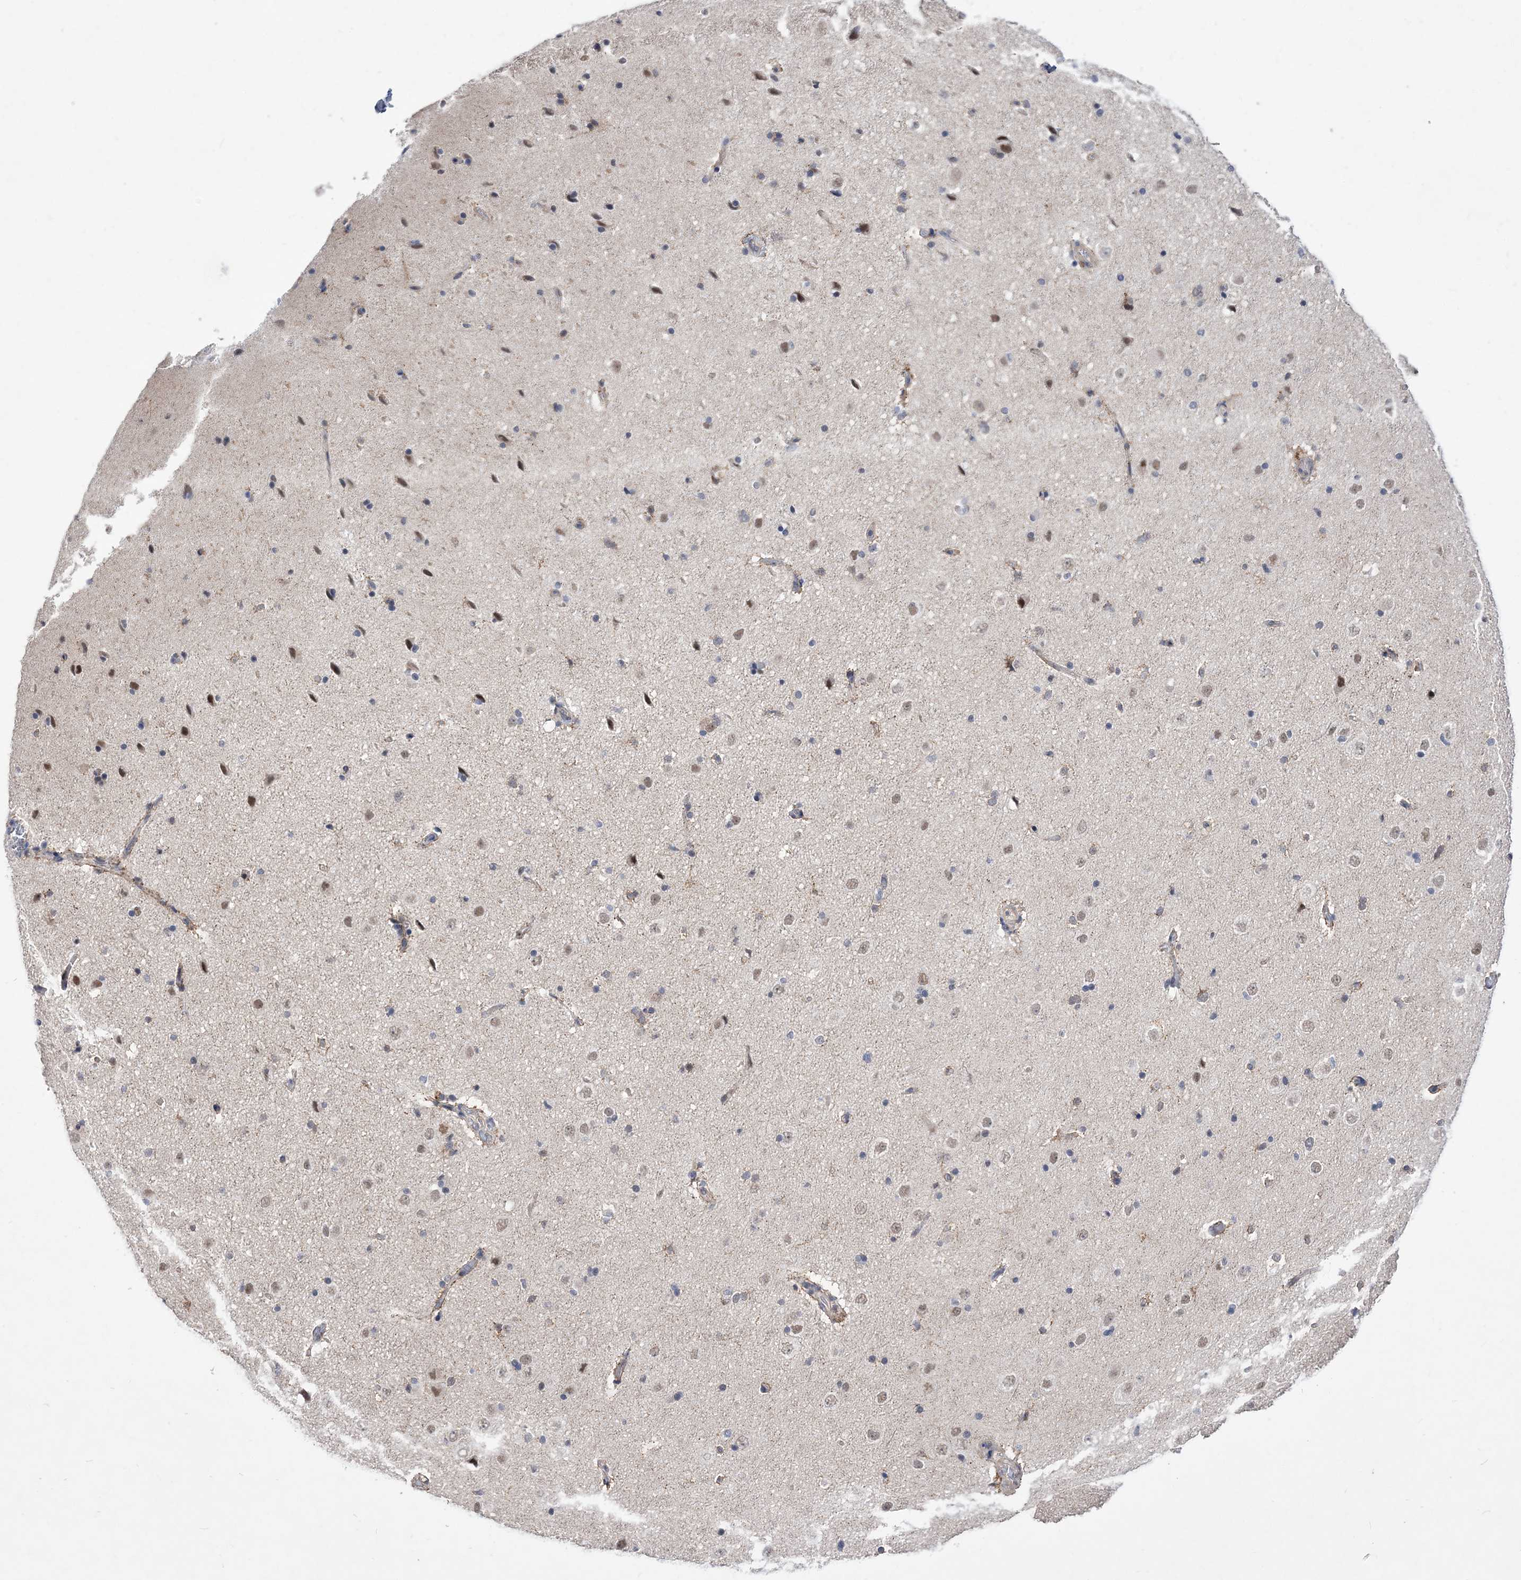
{"staining": {"intensity": "weak", "quantity": "<25%", "location": "cytoplasmic/membranous"}, "tissue": "cerebral cortex", "cell_type": "Endothelial cells", "image_type": "normal", "snomed": [{"axis": "morphology", "description": "Normal tissue, NOS"}, {"axis": "topography", "description": "Cerebral cortex"}], "caption": "Endothelial cells show no significant staining in unremarkable cerebral cortex.", "gene": "BOD1L1", "patient": {"sex": "male", "age": 34}}